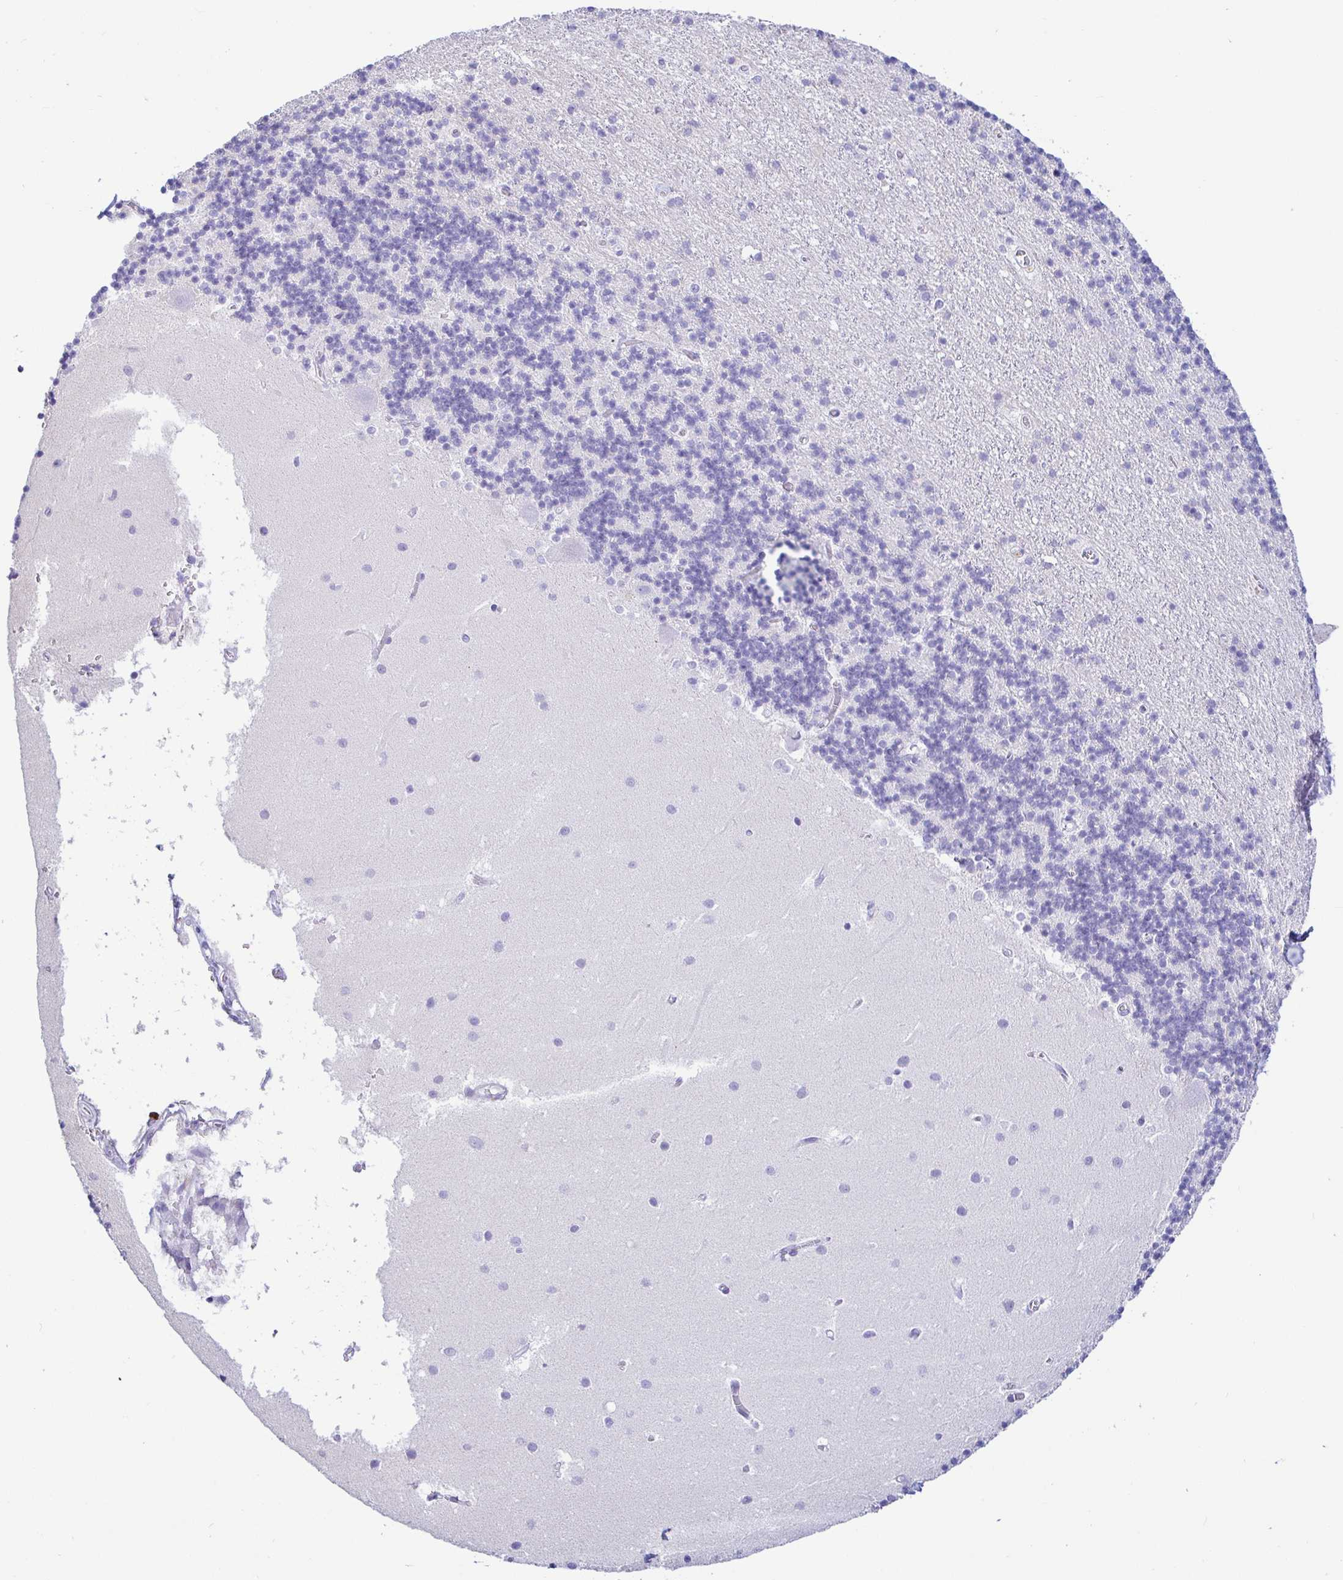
{"staining": {"intensity": "negative", "quantity": "none", "location": "none"}, "tissue": "cerebellum", "cell_type": "Cells in granular layer", "image_type": "normal", "snomed": [{"axis": "morphology", "description": "Normal tissue, NOS"}, {"axis": "topography", "description": "Cerebellum"}], "caption": "Immunohistochemistry histopathology image of benign human cerebellum stained for a protein (brown), which reveals no staining in cells in granular layer.", "gene": "PINLYP", "patient": {"sex": "male", "age": 54}}